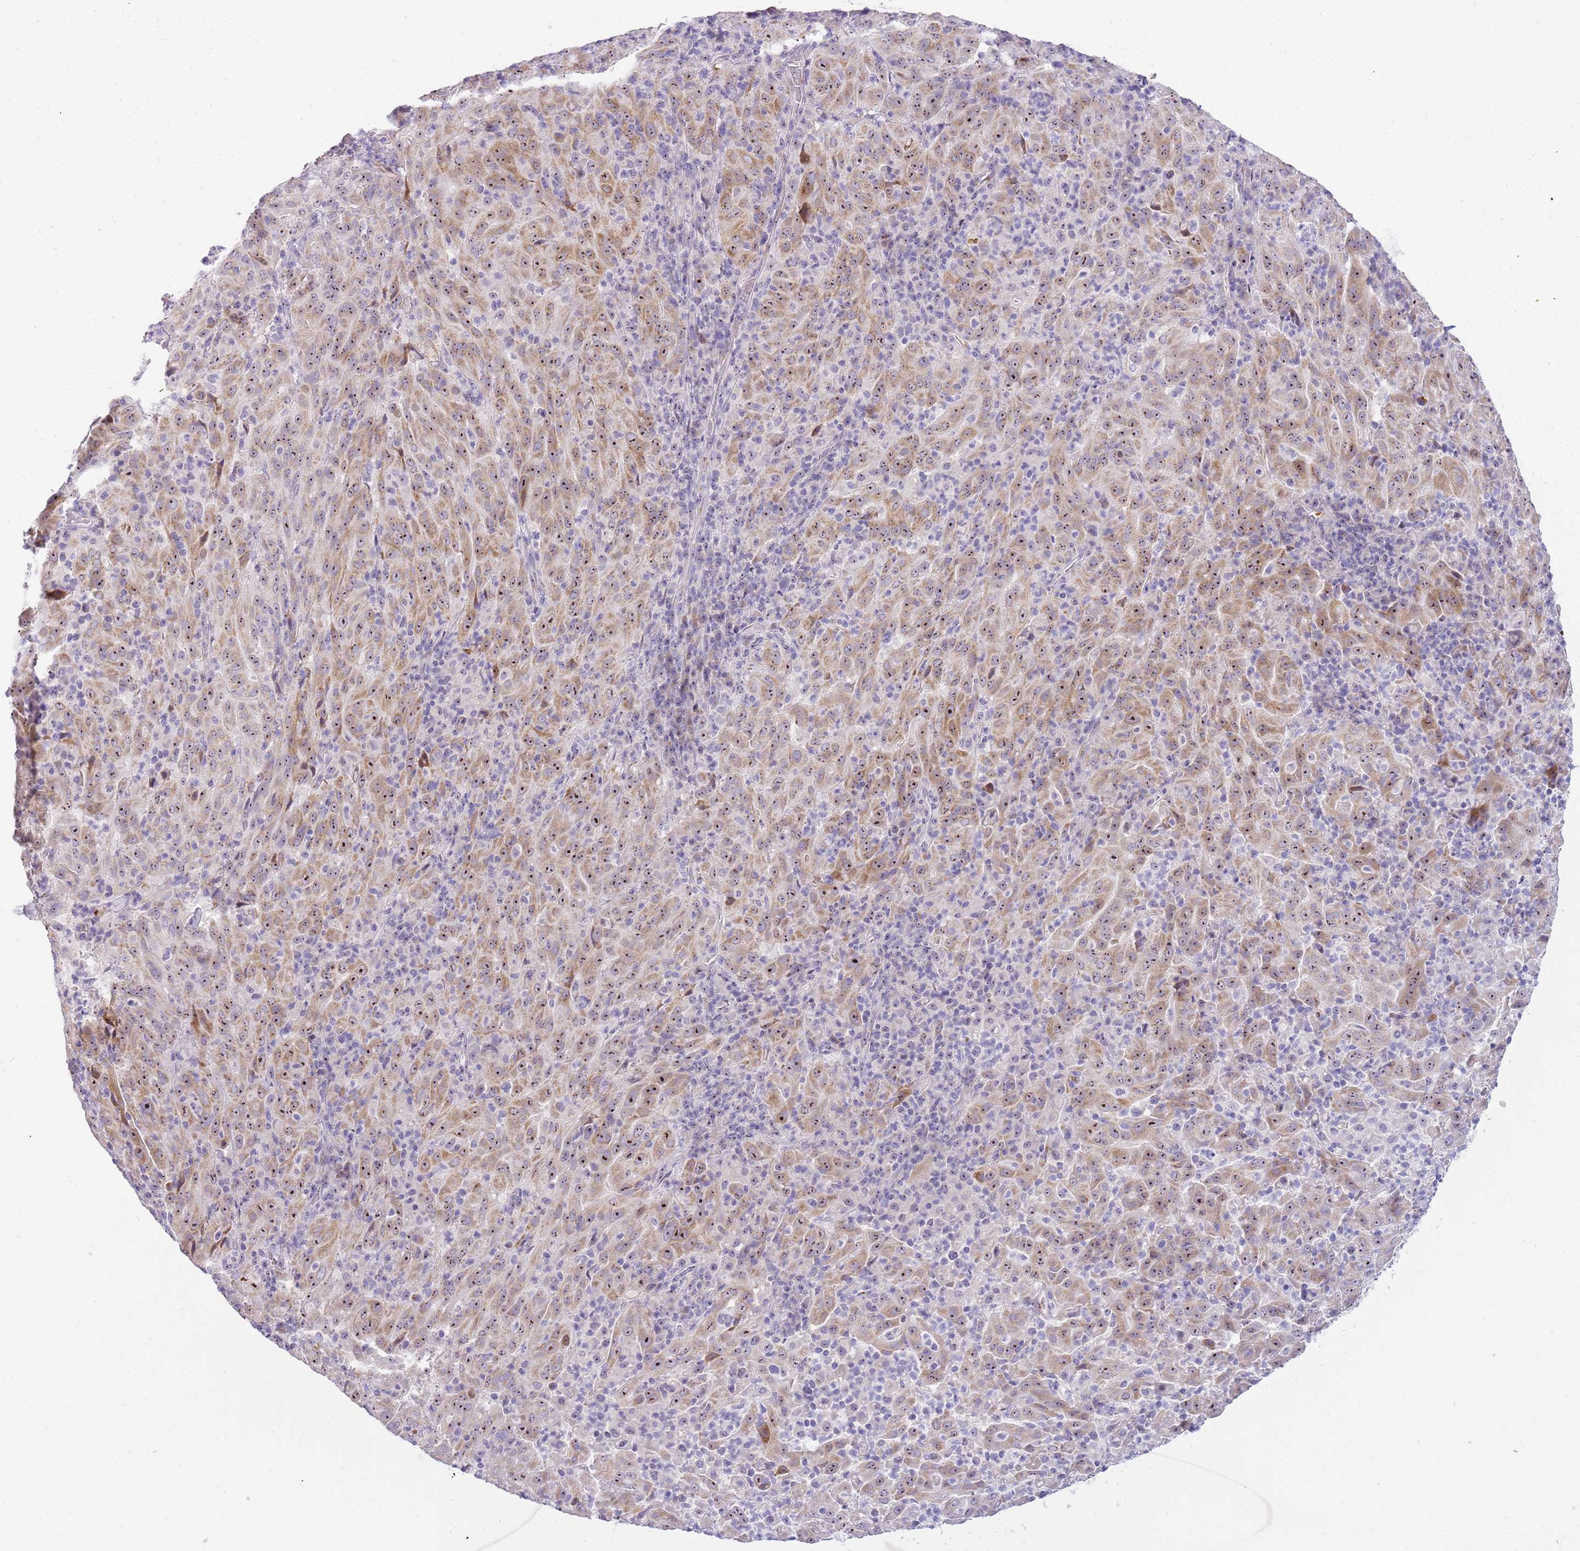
{"staining": {"intensity": "moderate", "quantity": ">75%", "location": "cytoplasmic/membranous,nuclear"}, "tissue": "pancreatic cancer", "cell_type": "Tumor cells", "image_type": "cancer", "snomed": [{"axis": "morphology", "description": "Adenocarcinoma, NOS"}, {"axis": "topography", "description": "Pancreas"}], "caption": "Pancreatic cancer stained with DAB (3,3'-diaminobenzidine) immunohistochemistry (IHC) demonstrates medium levels of moderate cytoplasmic/membranous and nuclear expression in about >75% of tumor cells.", "gene": "DNAJA3", "patient": {"sex": "male", "age": 63}}